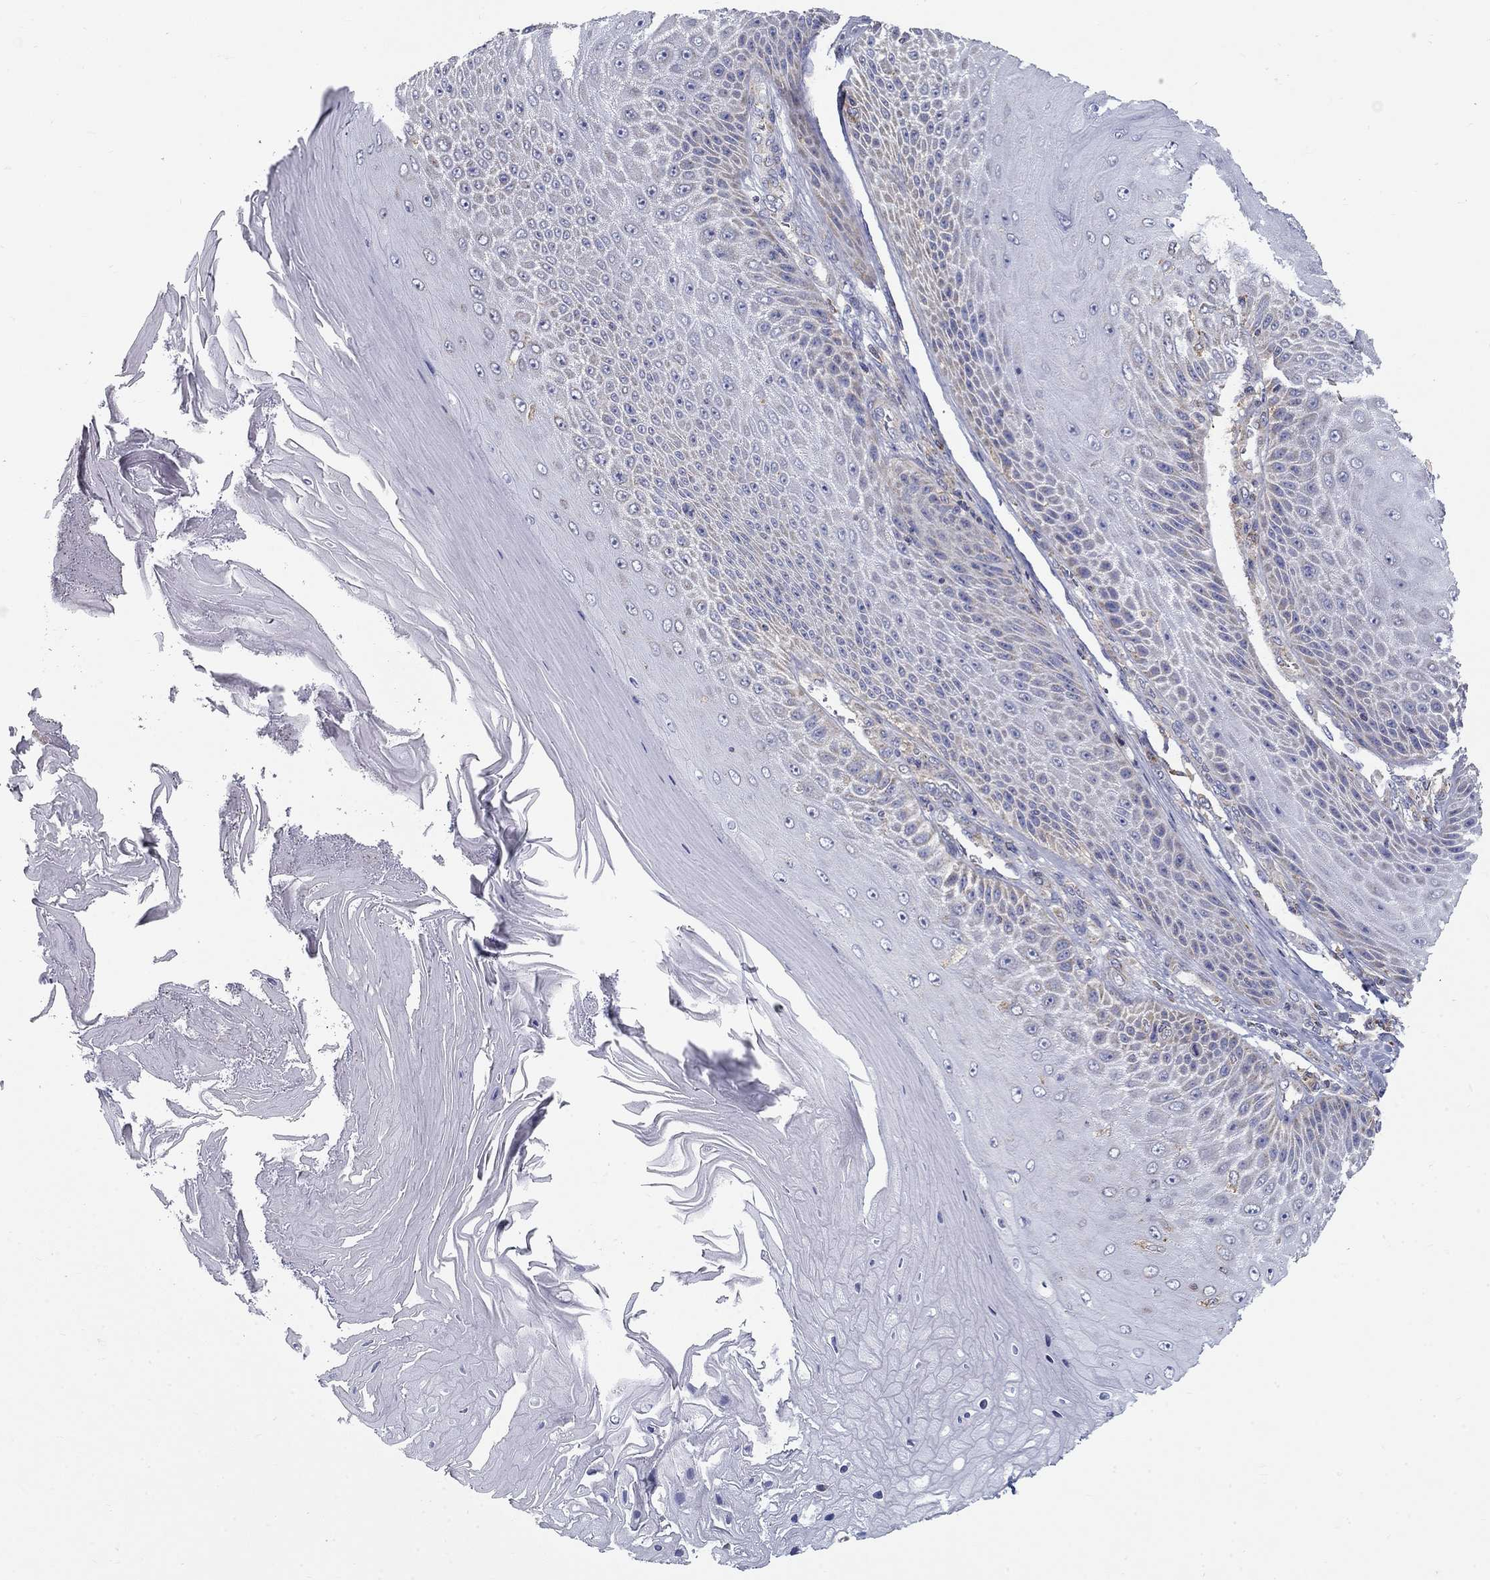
{"staining": {"intensity": "negative", "quantity": "none", "location": "none"}, "tissue": "skin cancer", "cell_type": "Tumor cells", "image_type": "cancer", "snomed": [{"axis": "morphology", "description": "Squamous cell carcinoma, NOS"}, {"axis": "topography", "description": "Skin"}], "caption": "Photomicrograph shows no significant protein expression in tumor cells of skin cancer (squamous cell carcinoma). Nuclei are stained in blue.", "gene": "NME5", "patient": {"sex": "male", "age": 62}}